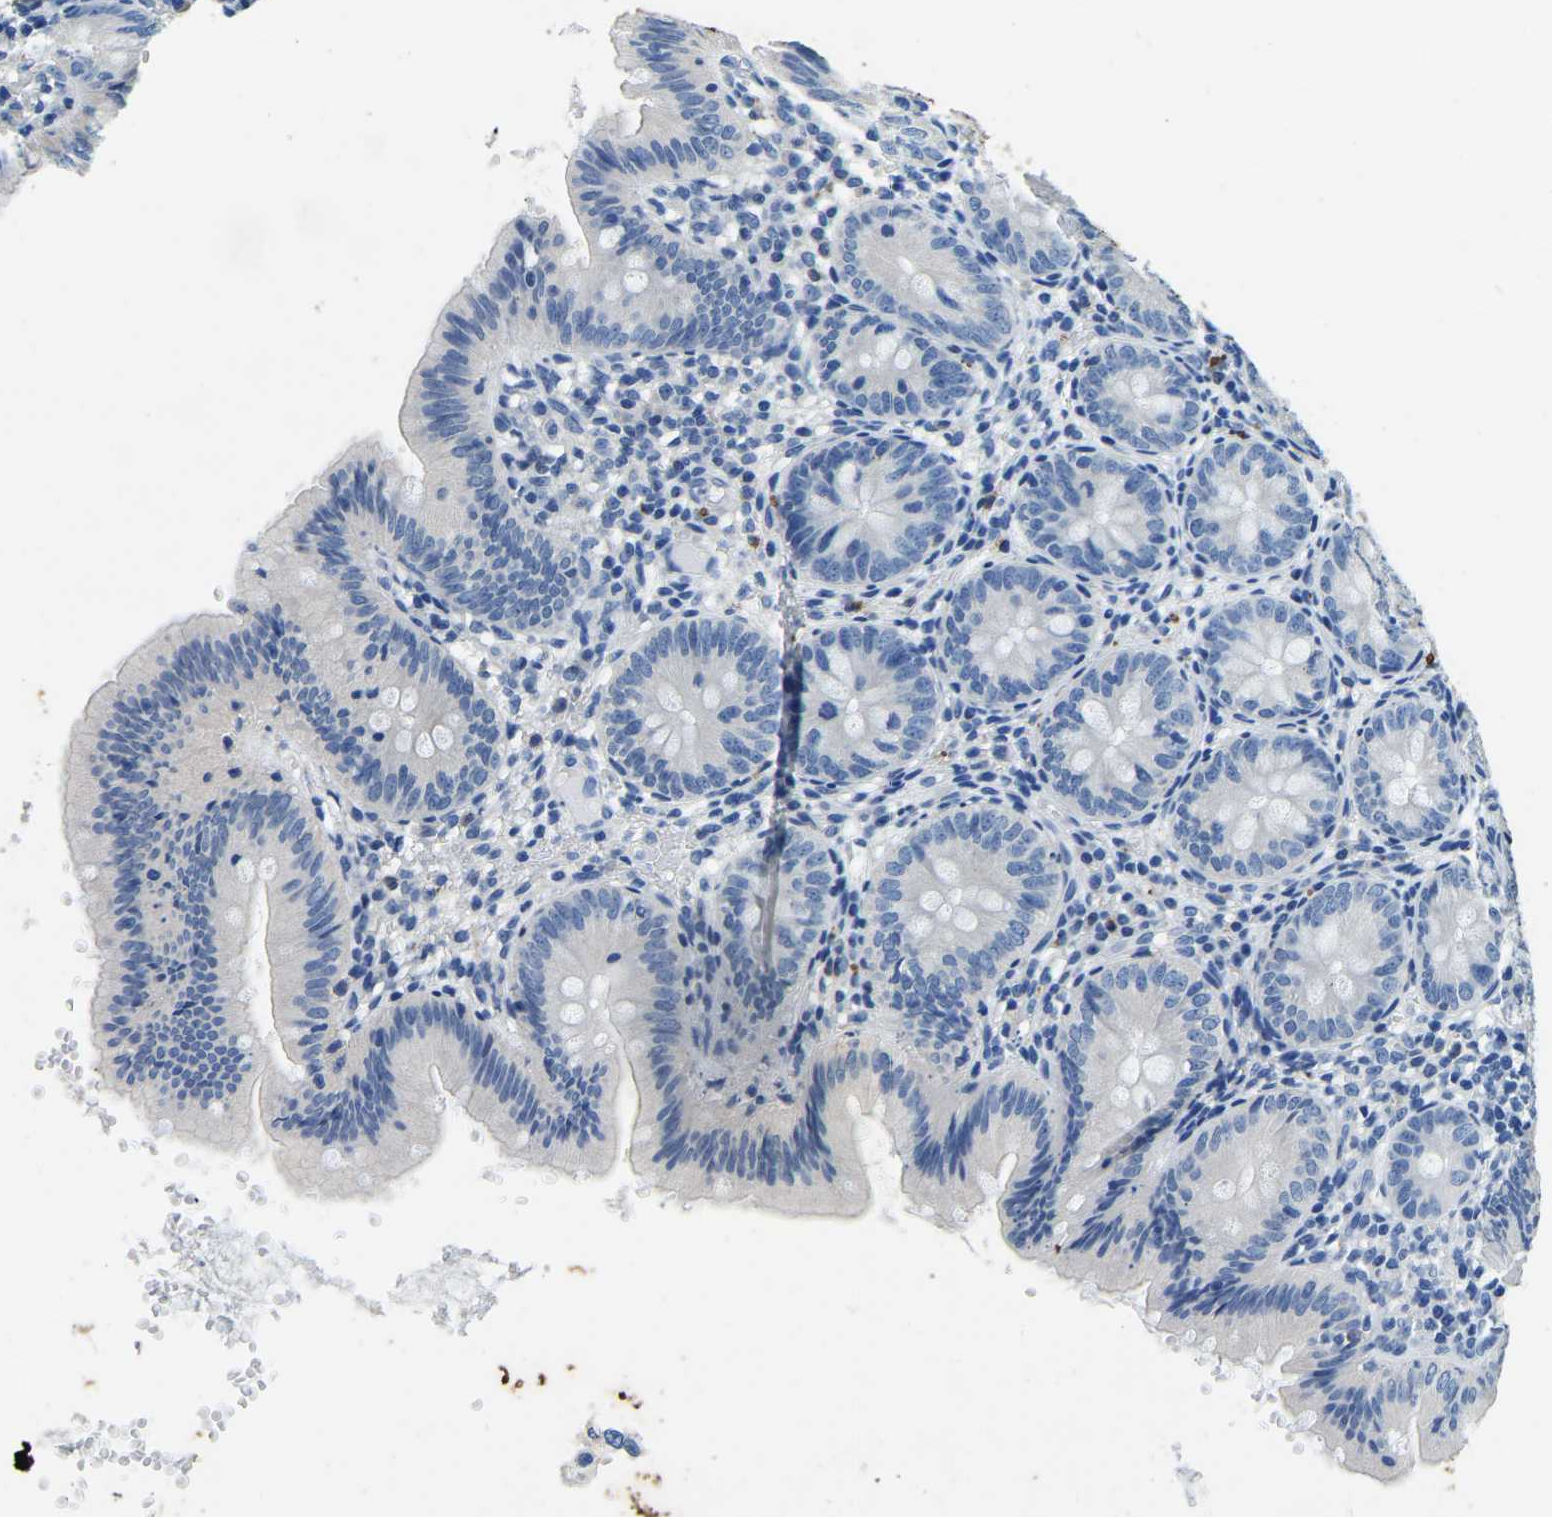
{"staining": {"intensity": "negative", "quantity": "none", "location": "none"}, "tissue": "appendix", "cell_type": "Glandular cells", "image_type": "normal", "snomed": [{"axis": "morphology", "description": "Normal tissue, NOS"}, {"axis": "topography", "description": "Appendix"}], "caption": "Immunohistochemistry (IHC) image of benign human appendix stained for a protein (brown), which reveals no staining in glandular cells.", "gene": "UBN2", "patient": {"sex": "male", "age": 1}}